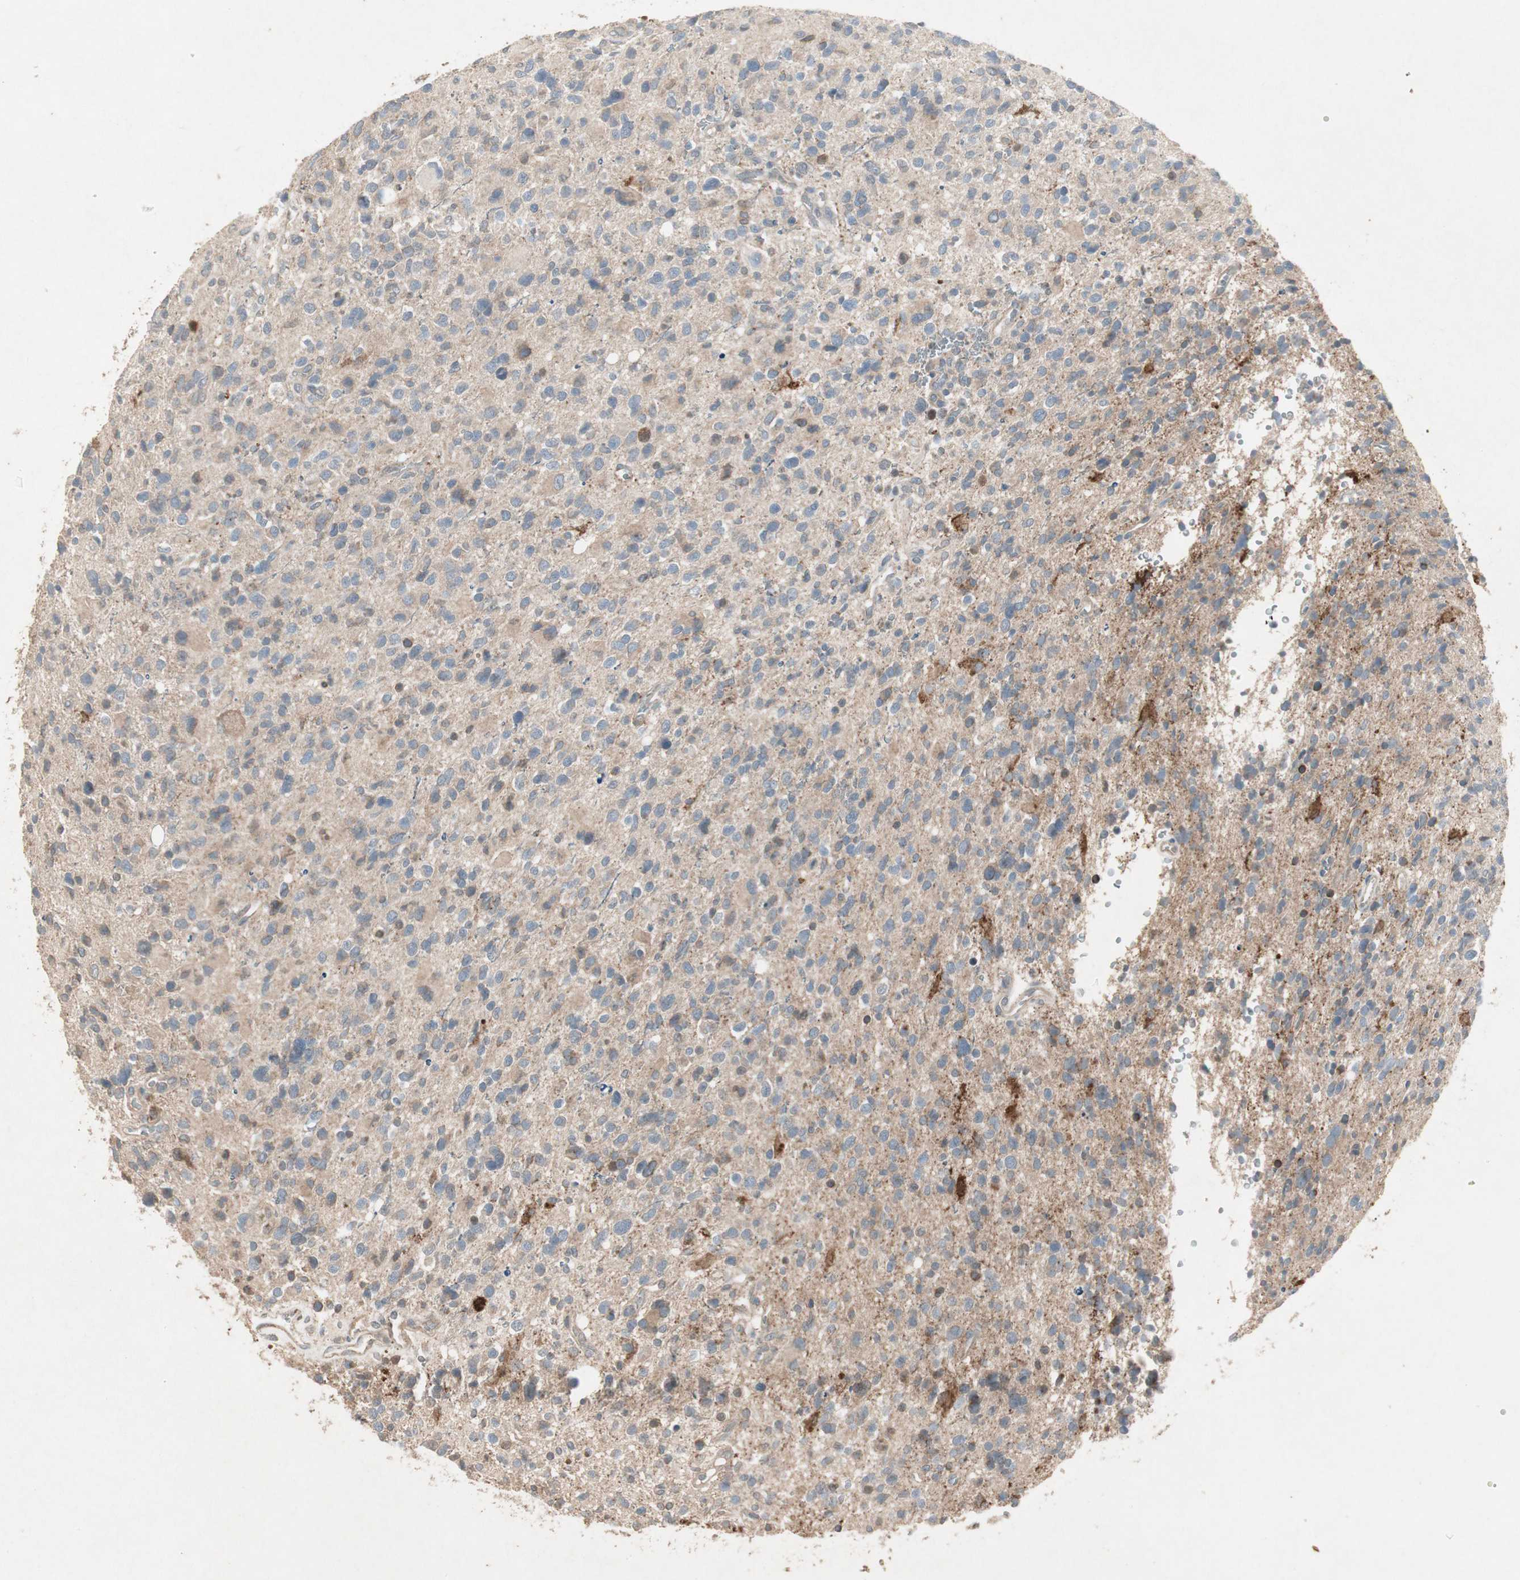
{"staining": {"intensity": "weak", "quantity": "<25%", "location": "cytoplasmic/membranous"}, "tissue": "glioma", "cell_type": "Tumor cells", "image_type": "cancer", "snomed": [{"axis": "morphology", "description": "Glioma, malignant, High grade"}, {"axis": "topography", "description": "Brain"}], "caption": "This is an immunohistochemistry histopathology image of glioma. There is no expression in tumor cells.", "gene": "JMJD7-PLA2G4B", "patient": {"sex": "male", "age": 48}}